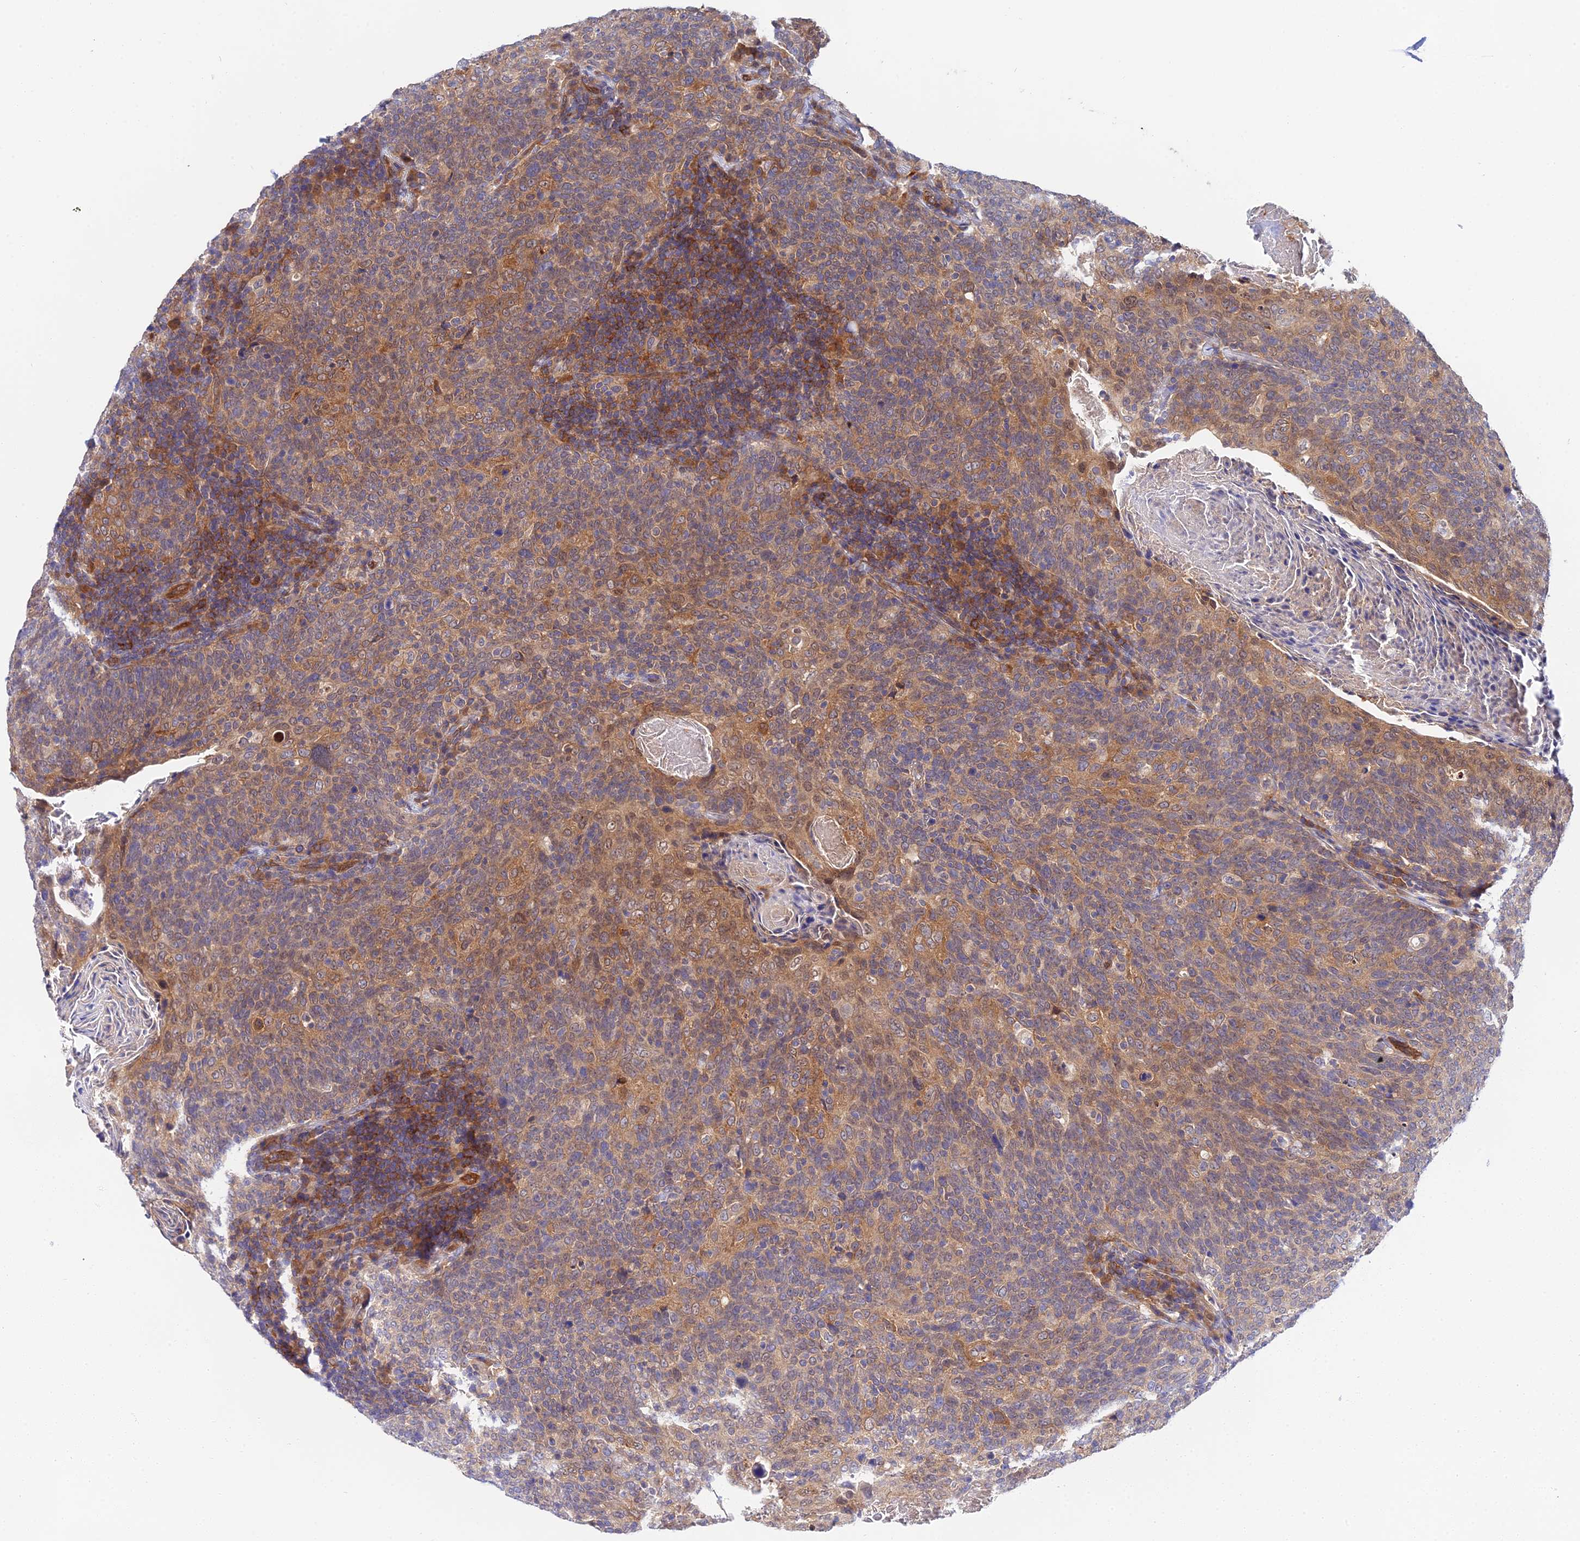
{"staining": {"intensity": "moderate", "quantity": ">75%", "location": "cytoplasmic/membranous"}, "tissue": "head and neck cancer", "cell_type": "Tumor cells", "image_type": "cancer", "snomed": [{"axis": "morphology", "description": "Squamous cell carcinoma, NOS"}, {"axis": "morphology", "description": "Squamous cell carcinoma, metastatic, NOS"}, {"axis": "topography", "description": "Lymph node"}, {"axis": "topography", "description": "Head-Neck"}], "caption": "Head and neck cancer (metastatic squamous cell carcinoma) stained with immunohistochemistry shows moderate cytoplasmic/membranous expression in about >75% of tumor cells.", "gene": "PPP2R2C", "patient": {"sex": "male", "age": 62}}